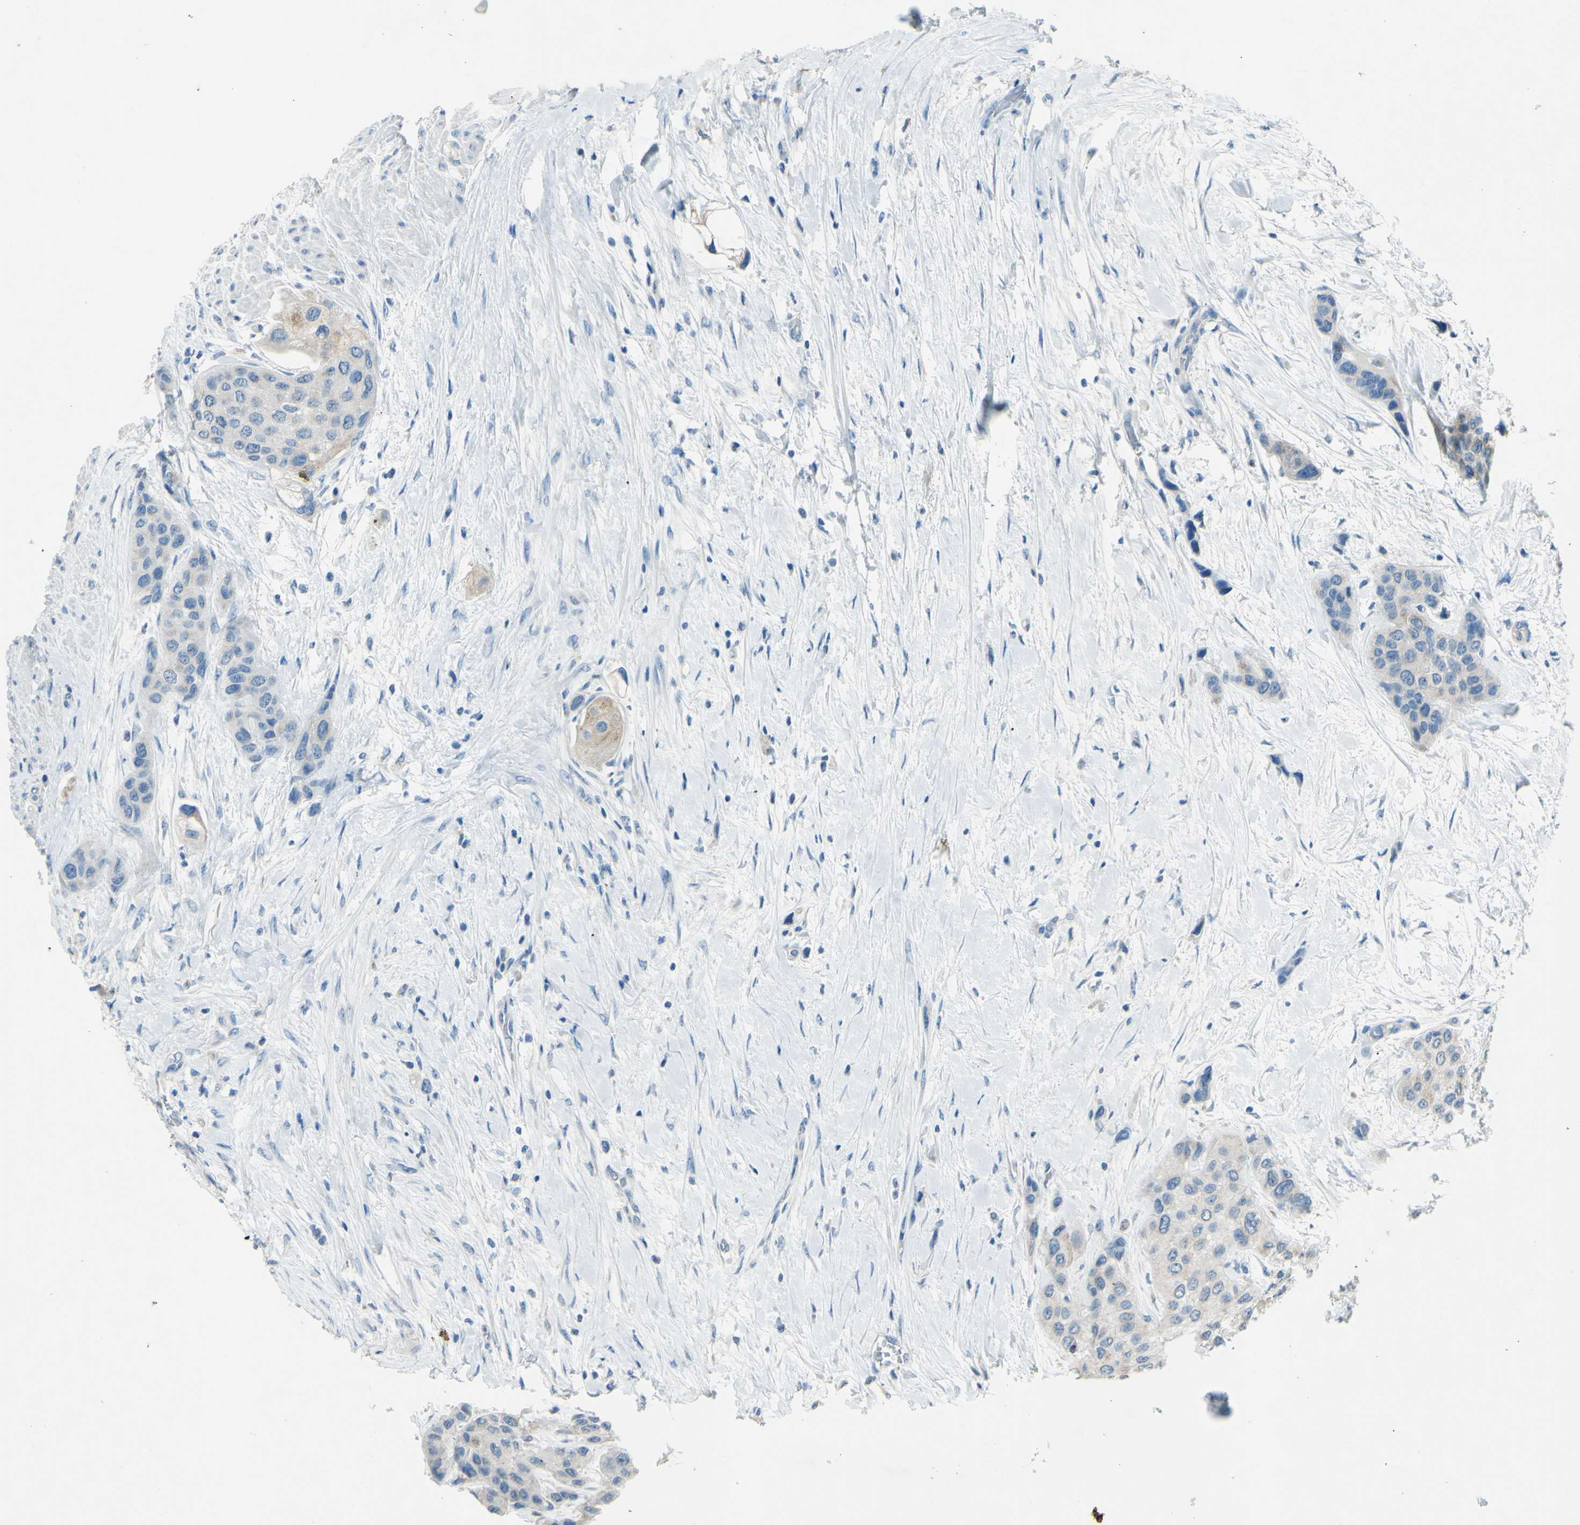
{"staining": {"intensity": "weak", "quantity": "<25%", "location": "cytoplasmic/membranous"}, "tissue": "urothelial cancer", "cell_type": "Tumor cells", "image_type": "cancer", "snomed": [{"axis": "morphology", "description": "Urothelial carcinoma, High grade"}, {"axis": "topography", "description": "Urinary bladder"}], "caption": "DAB (3,3'-diaminobenzidine) immunohistochemical staining of urothelial carcinoma (high-grade) shows no significant expression in tumor cells.", "gene": "CDH10", "patient": {"sex": "female", "age": 56}}